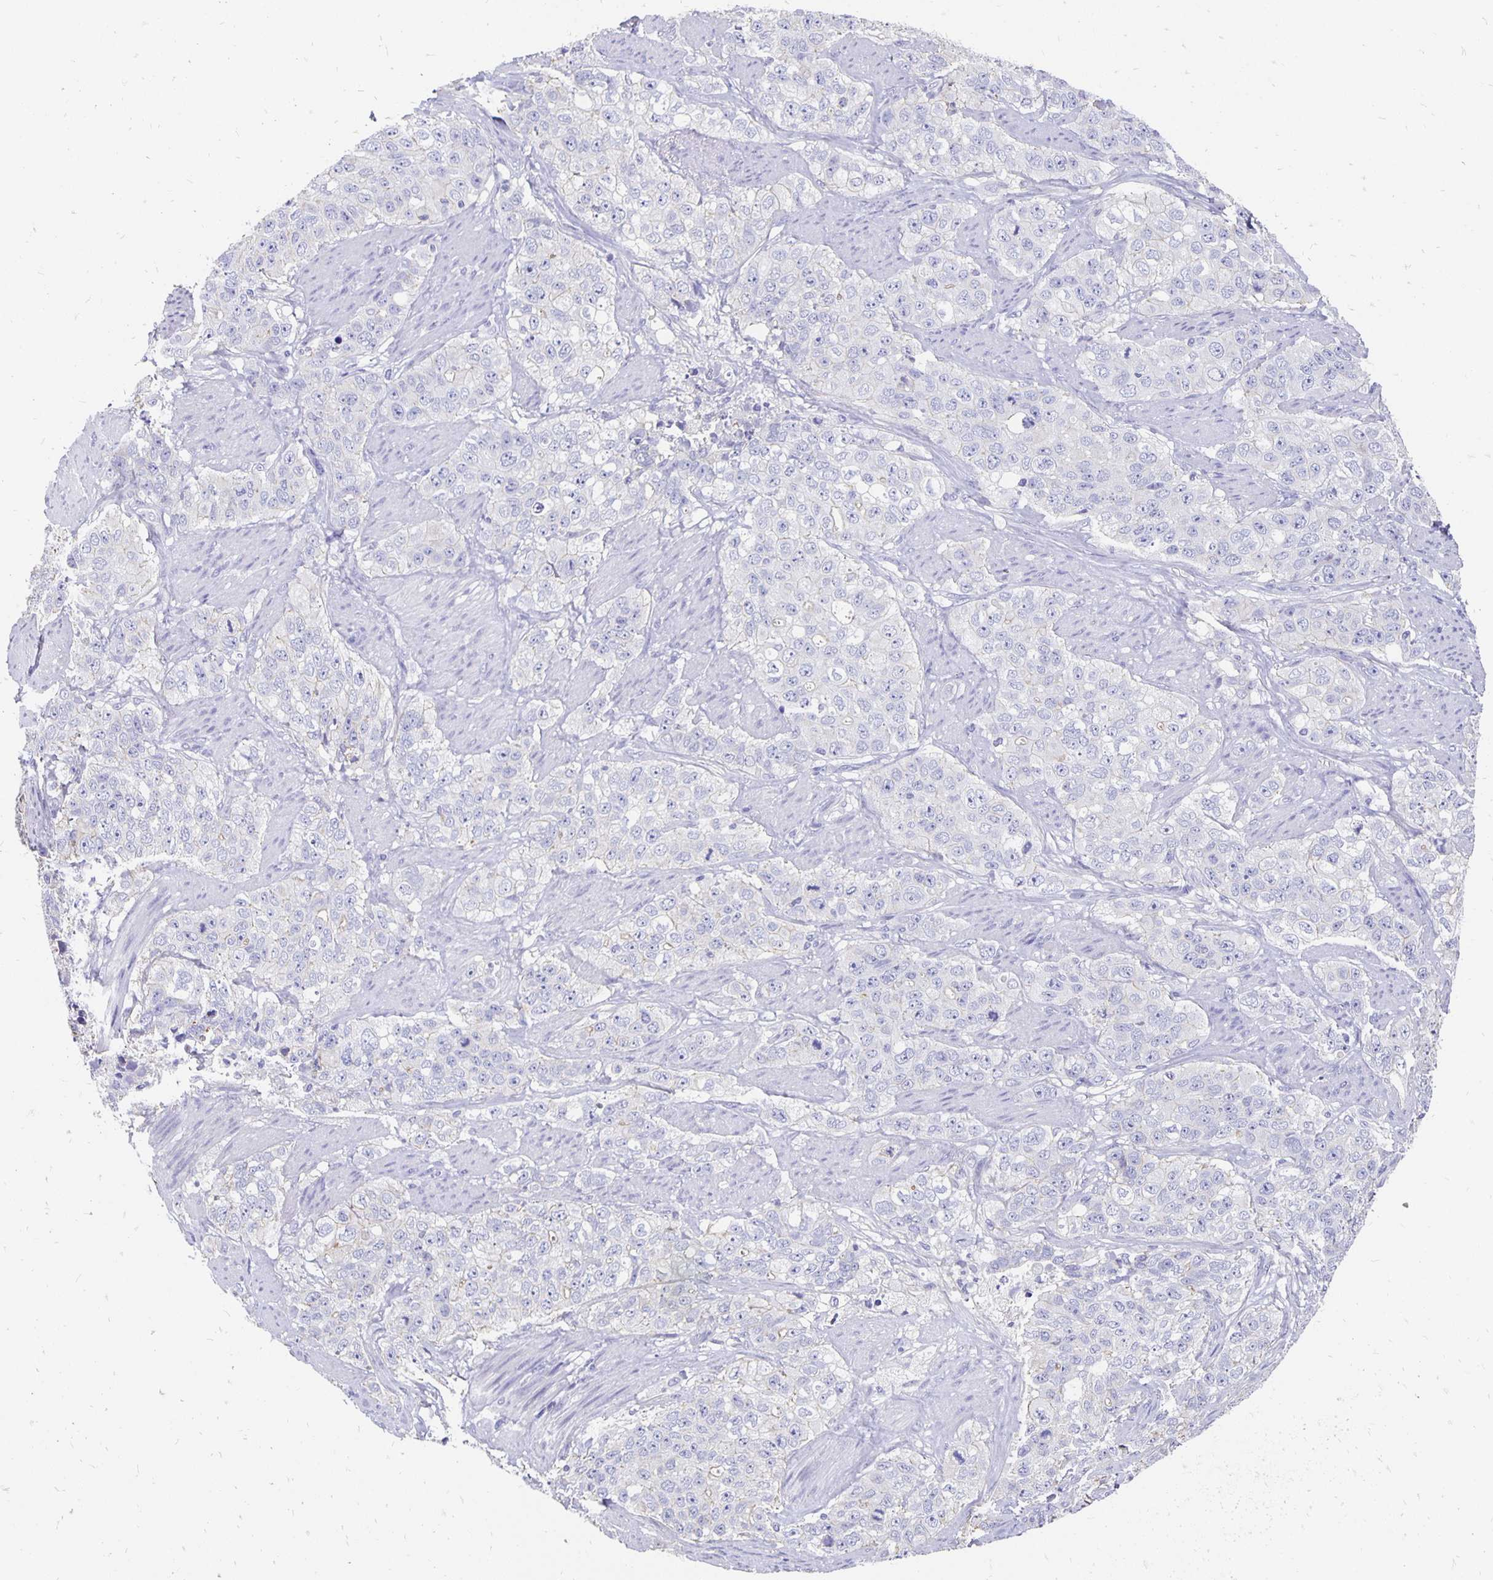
{"staining": {"intensity": "negative", "quantity": "none", "location": "none"}, "tissue": "stomach cancer", "cell_type": "Tumor cells", "image_type": "cancer", "snomed": [{"axis": "morphology", "description": "Adenocarcinoma, NOS"}, {"axis": "topography", "description": "Stomach"}], "caption": "Adenocarcinoma (stomach) was stained to show a protein in brown. There is no significant positivity in tumor cells.", "gene": "APOB", "patient": {"sex": "male", "age": 48}}